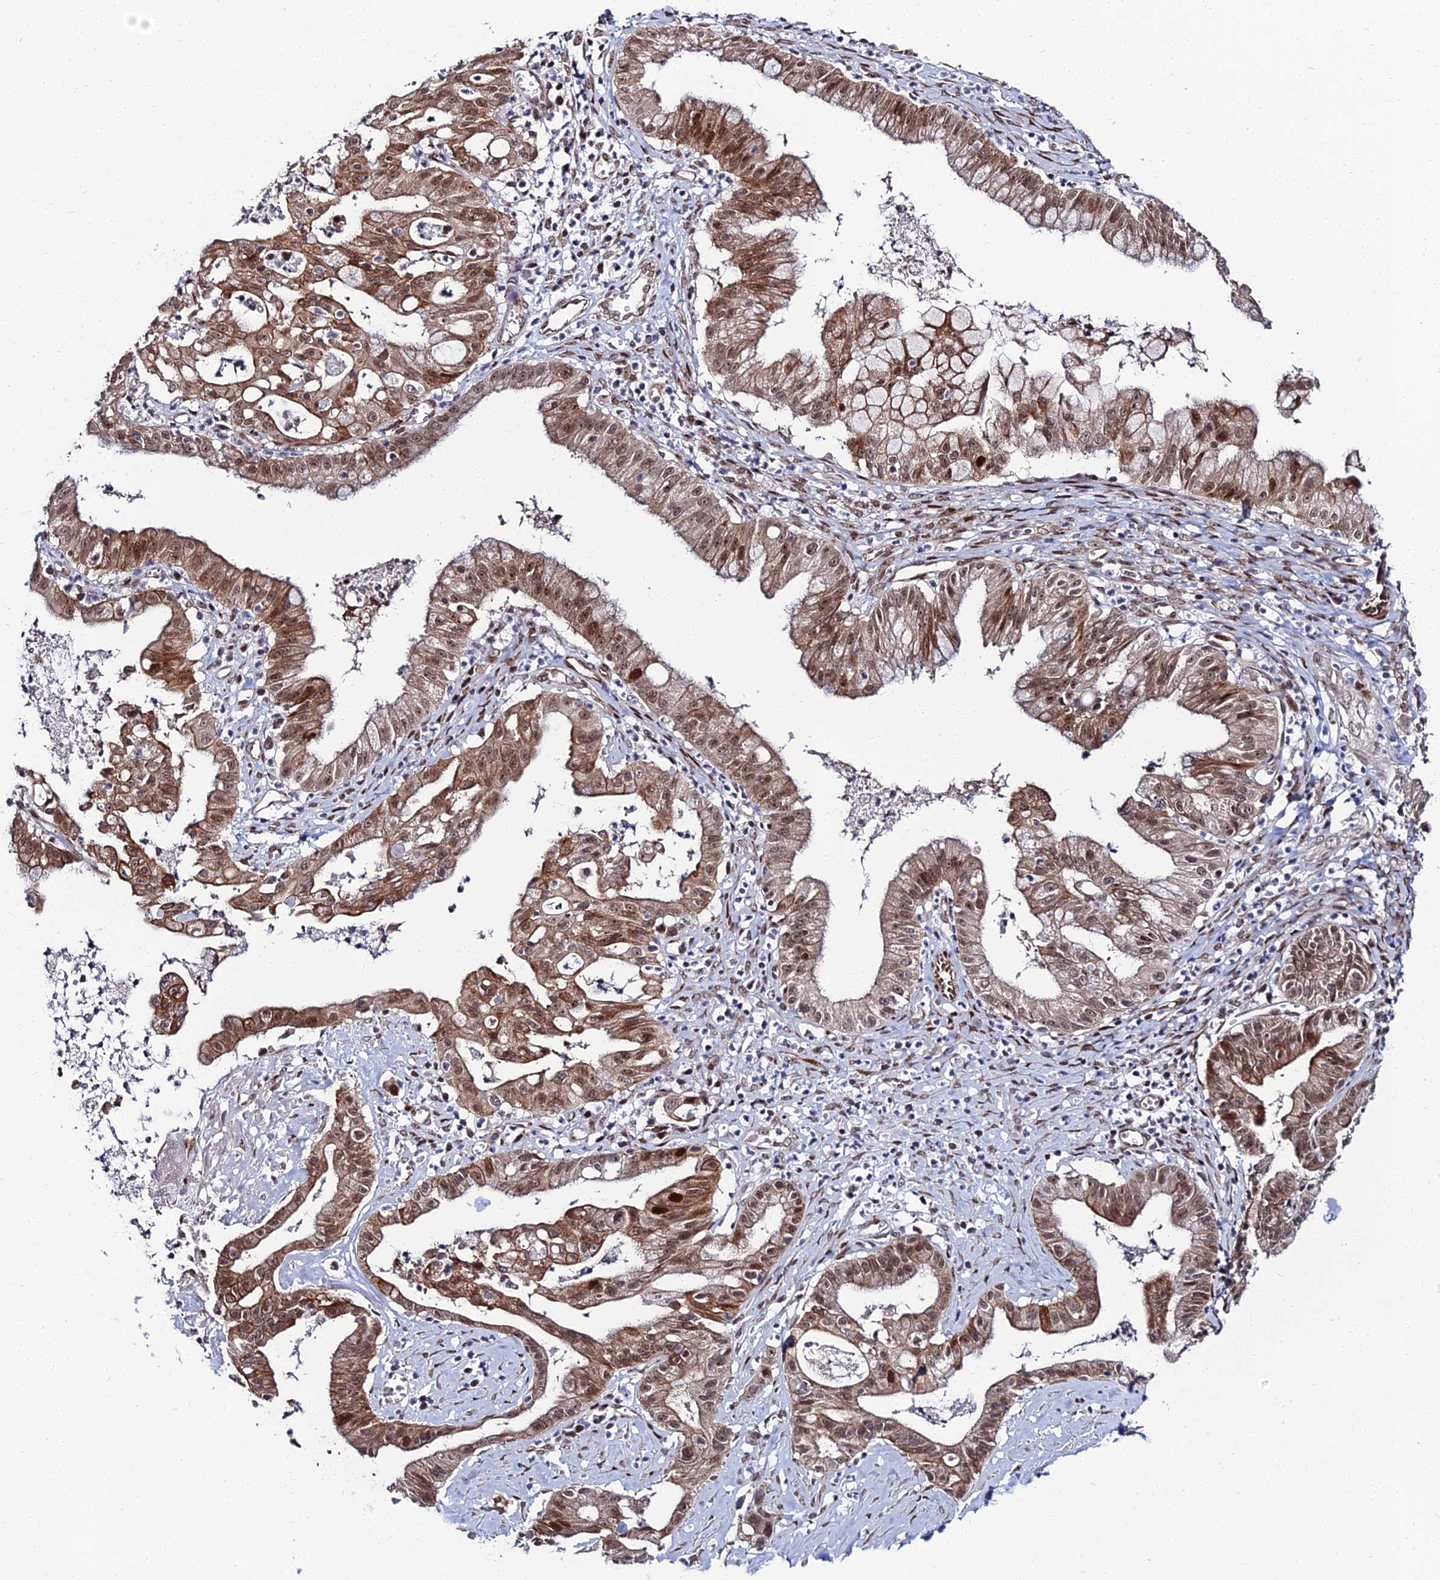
{"staining": {"intensity": "moderate", "quantity": ">75%", "location": "cytoplasmic/membranous,nuclear"}, "tissue": "ovarian cancer", "cell_type": "Tumor cells", "image_type": "cancer", "snomed": [{"axis": "morphology", "description": "Cystadenocarcinoma, mucinous, NOS"}, {"axis": "topography", "description": "Ovary"}], "caption": "Protein staining of ovarian cancer (mucinous cystadenocarcinoma) tissue reveals moderate cytoplasmic/membranous and nuclear positivity in approximately >75% of tumor cells.", "gene": "ZNF668", "patient": {"sex": "female", "age": 70}}